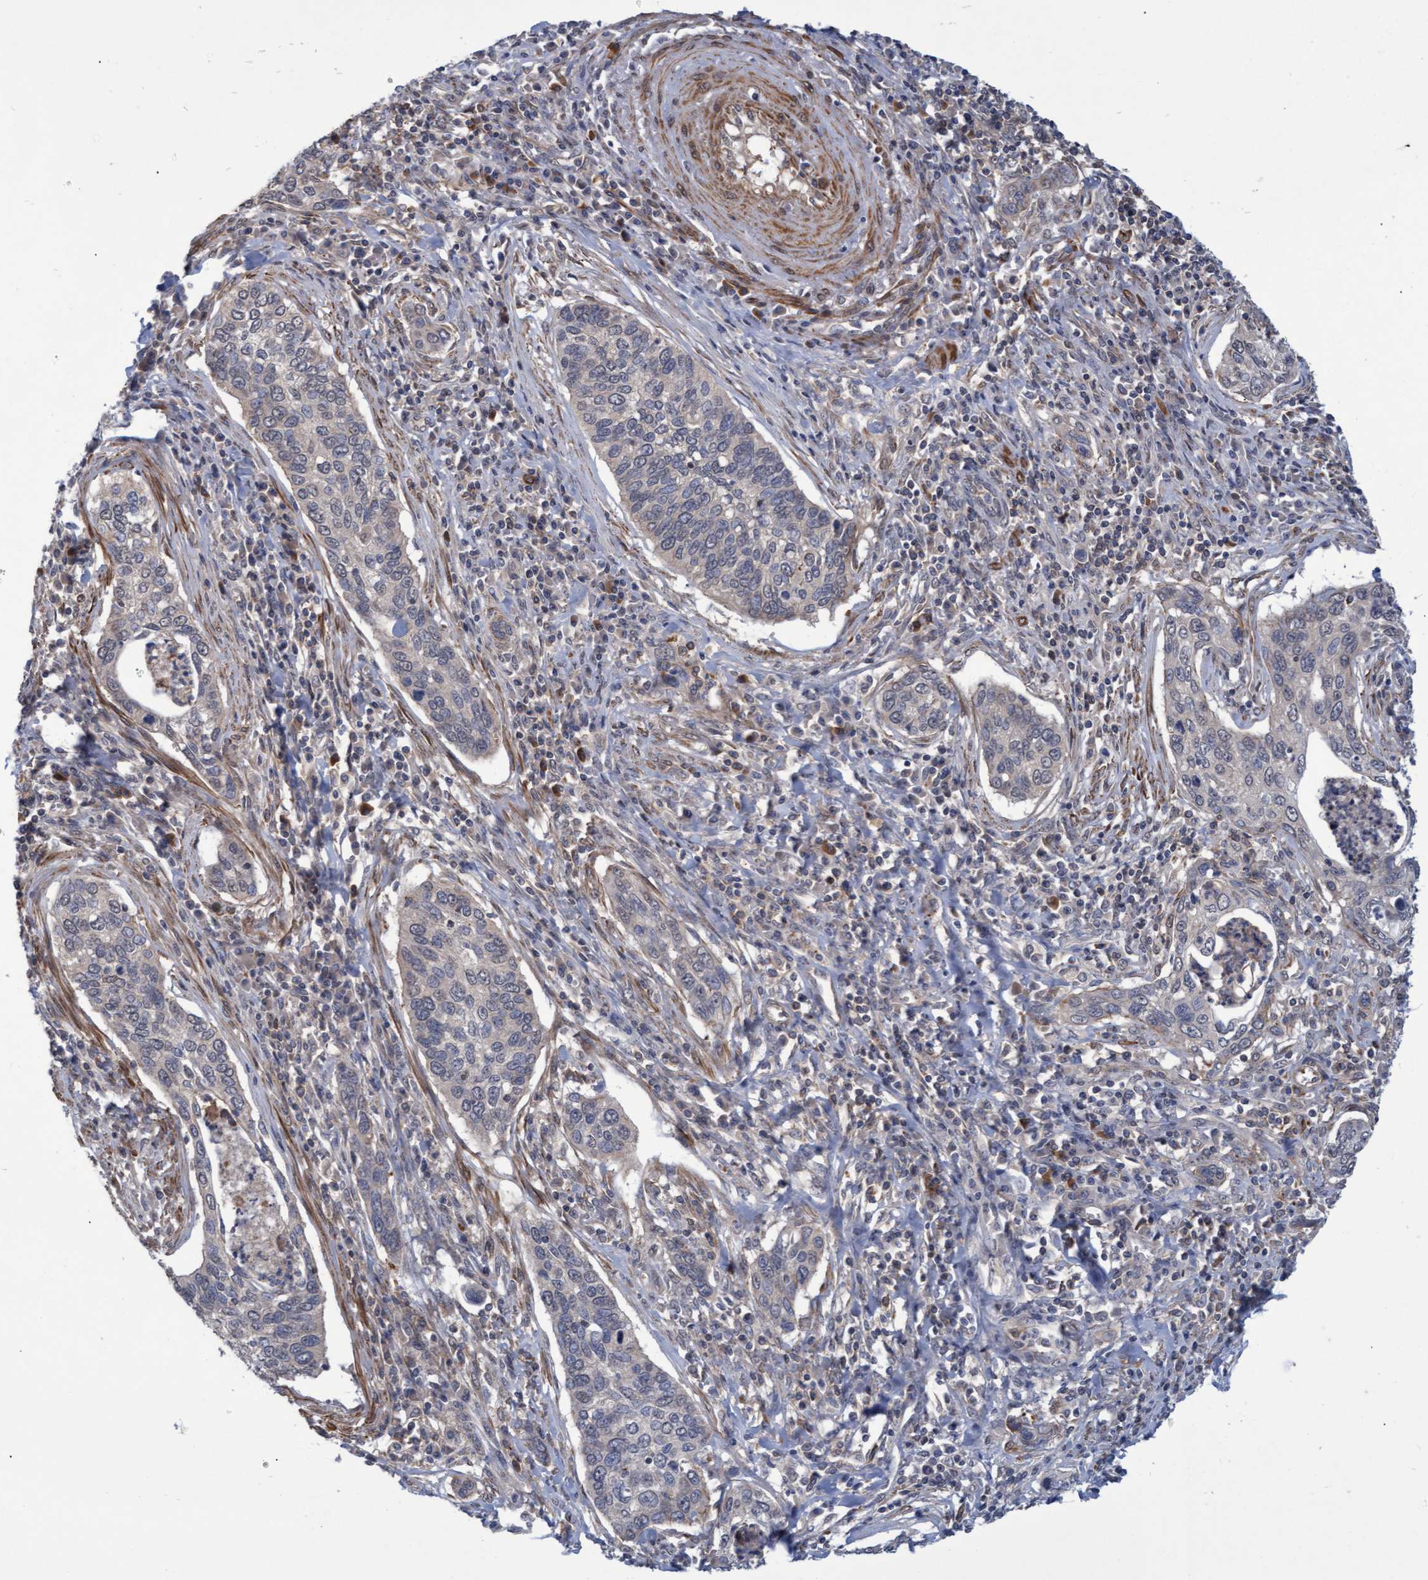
{"staining": {"intensity": "negative", "quantity": "none", "location": "none"}, "tissue": "cervical cancer", "cell_type": "Tumor cells", "image_type": "cancer", "snomed": [{"axis": "morphology", "description": "Squamous cell carcinoma, NOS"}, {"axis": "topography", "description": "Cervix"}], "caption": "DAB immunohistochemical staining of human cervical cancer (squamous cell carcinoma) shows no significant expression in tumor cells. The staining was performed using DAB (3,3'-diaminobenzidine) to visualize the protein expression in brown, while the nuclei were stained in blue with hematoxylin (Magnification: 20x).", "gene": "NAA15", "patient": {"sex": "female", "age": 53}}